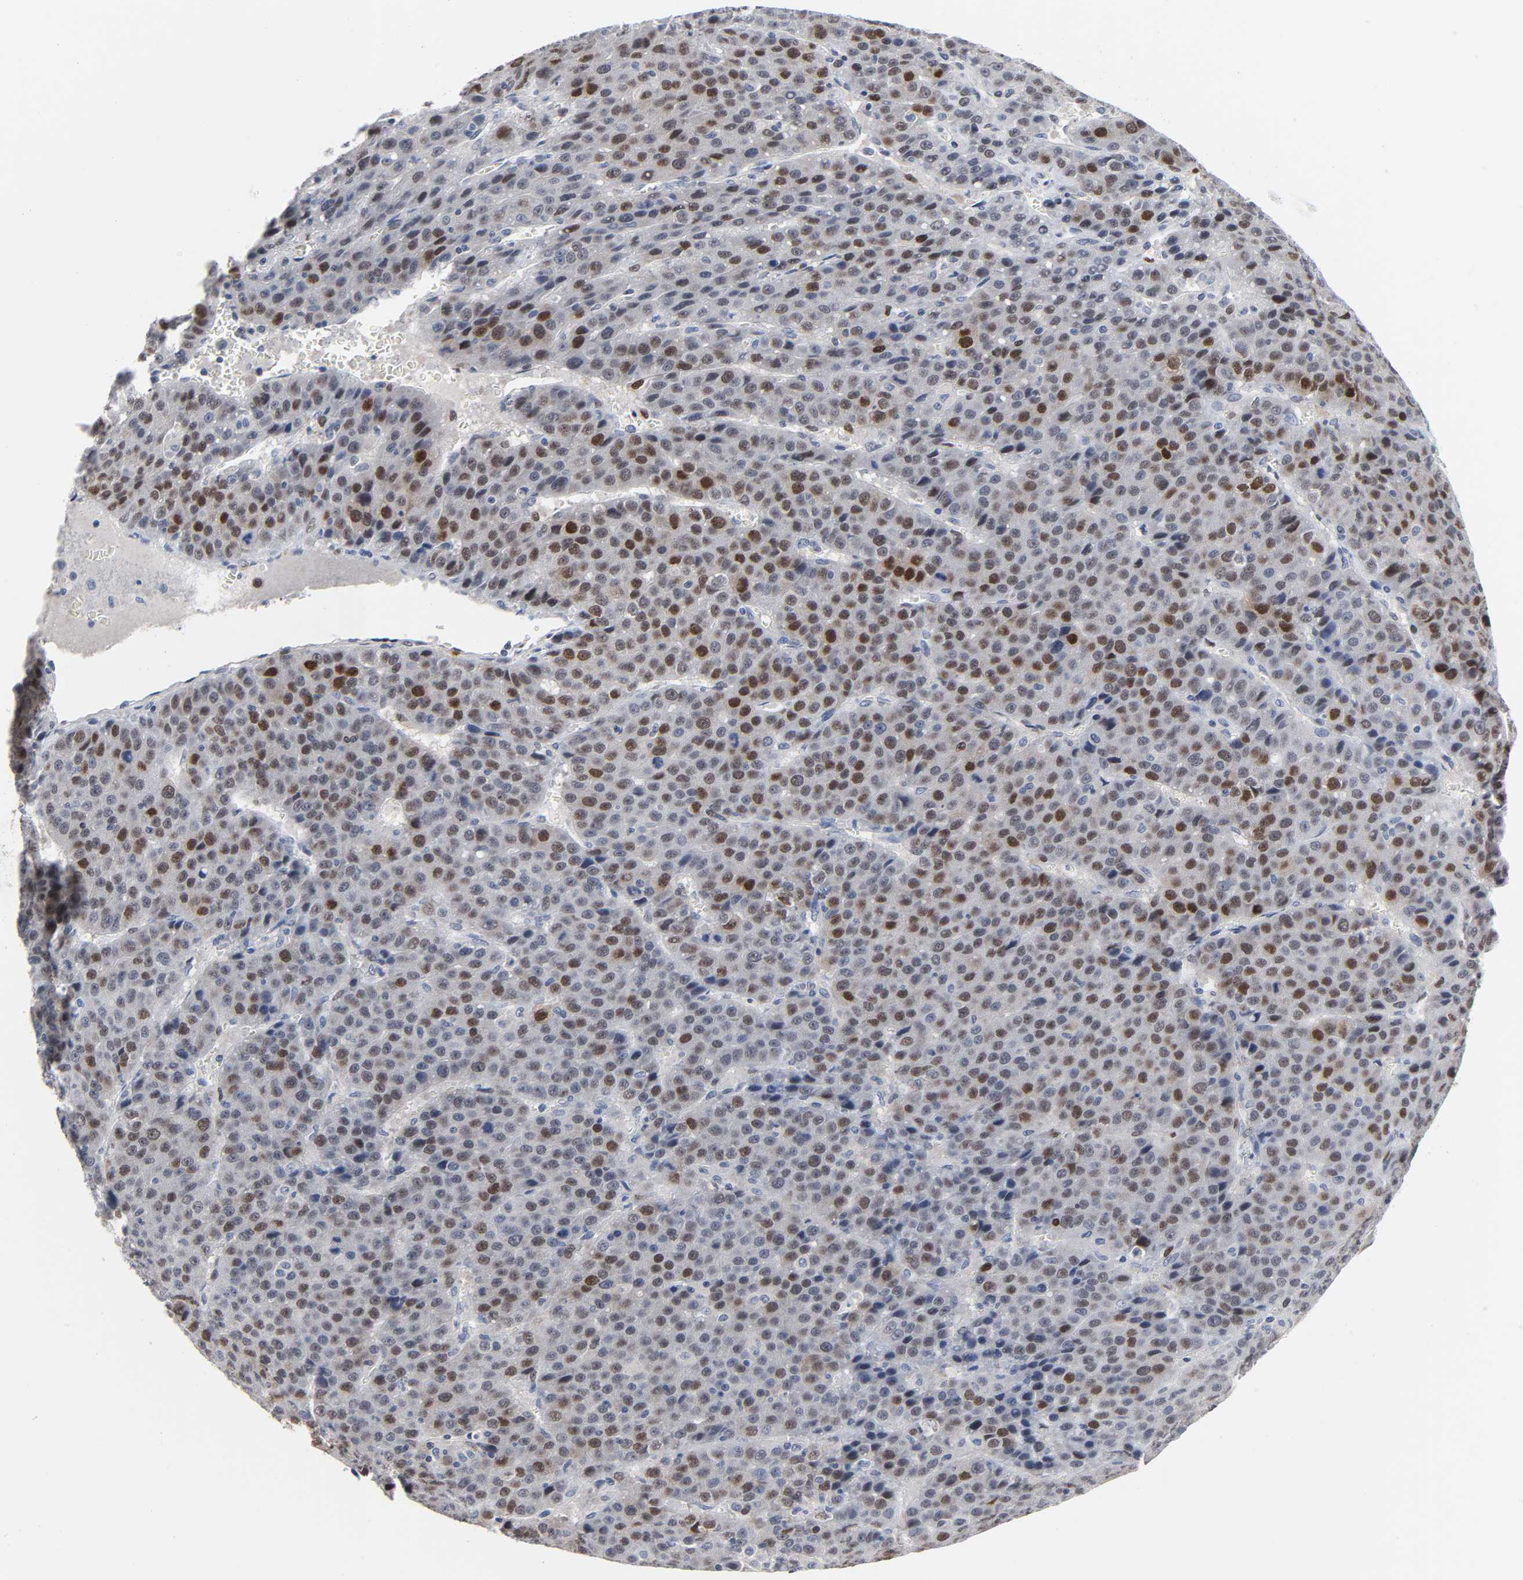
{"staining": {"intensity": "moderate", "quantity": "25%-75%", "location": "nuclear"}, "tissue": "liver cancer", "cell_type": "Tumor cells", "image_type": "cancer", "snomed": [{"axis": "morphology", "description": "Carcinoma, Hepatocellular, NOS"}, {"axis": "topography", "description": "Liver"}], "caption": "Human liver cancer stained with a brown dye demonstrates moderate nuclear positive positivity in approximately 25%-75% of tumor cells.", "gene": "WEE1", "patient": {"sex": "female", "age": 53}}